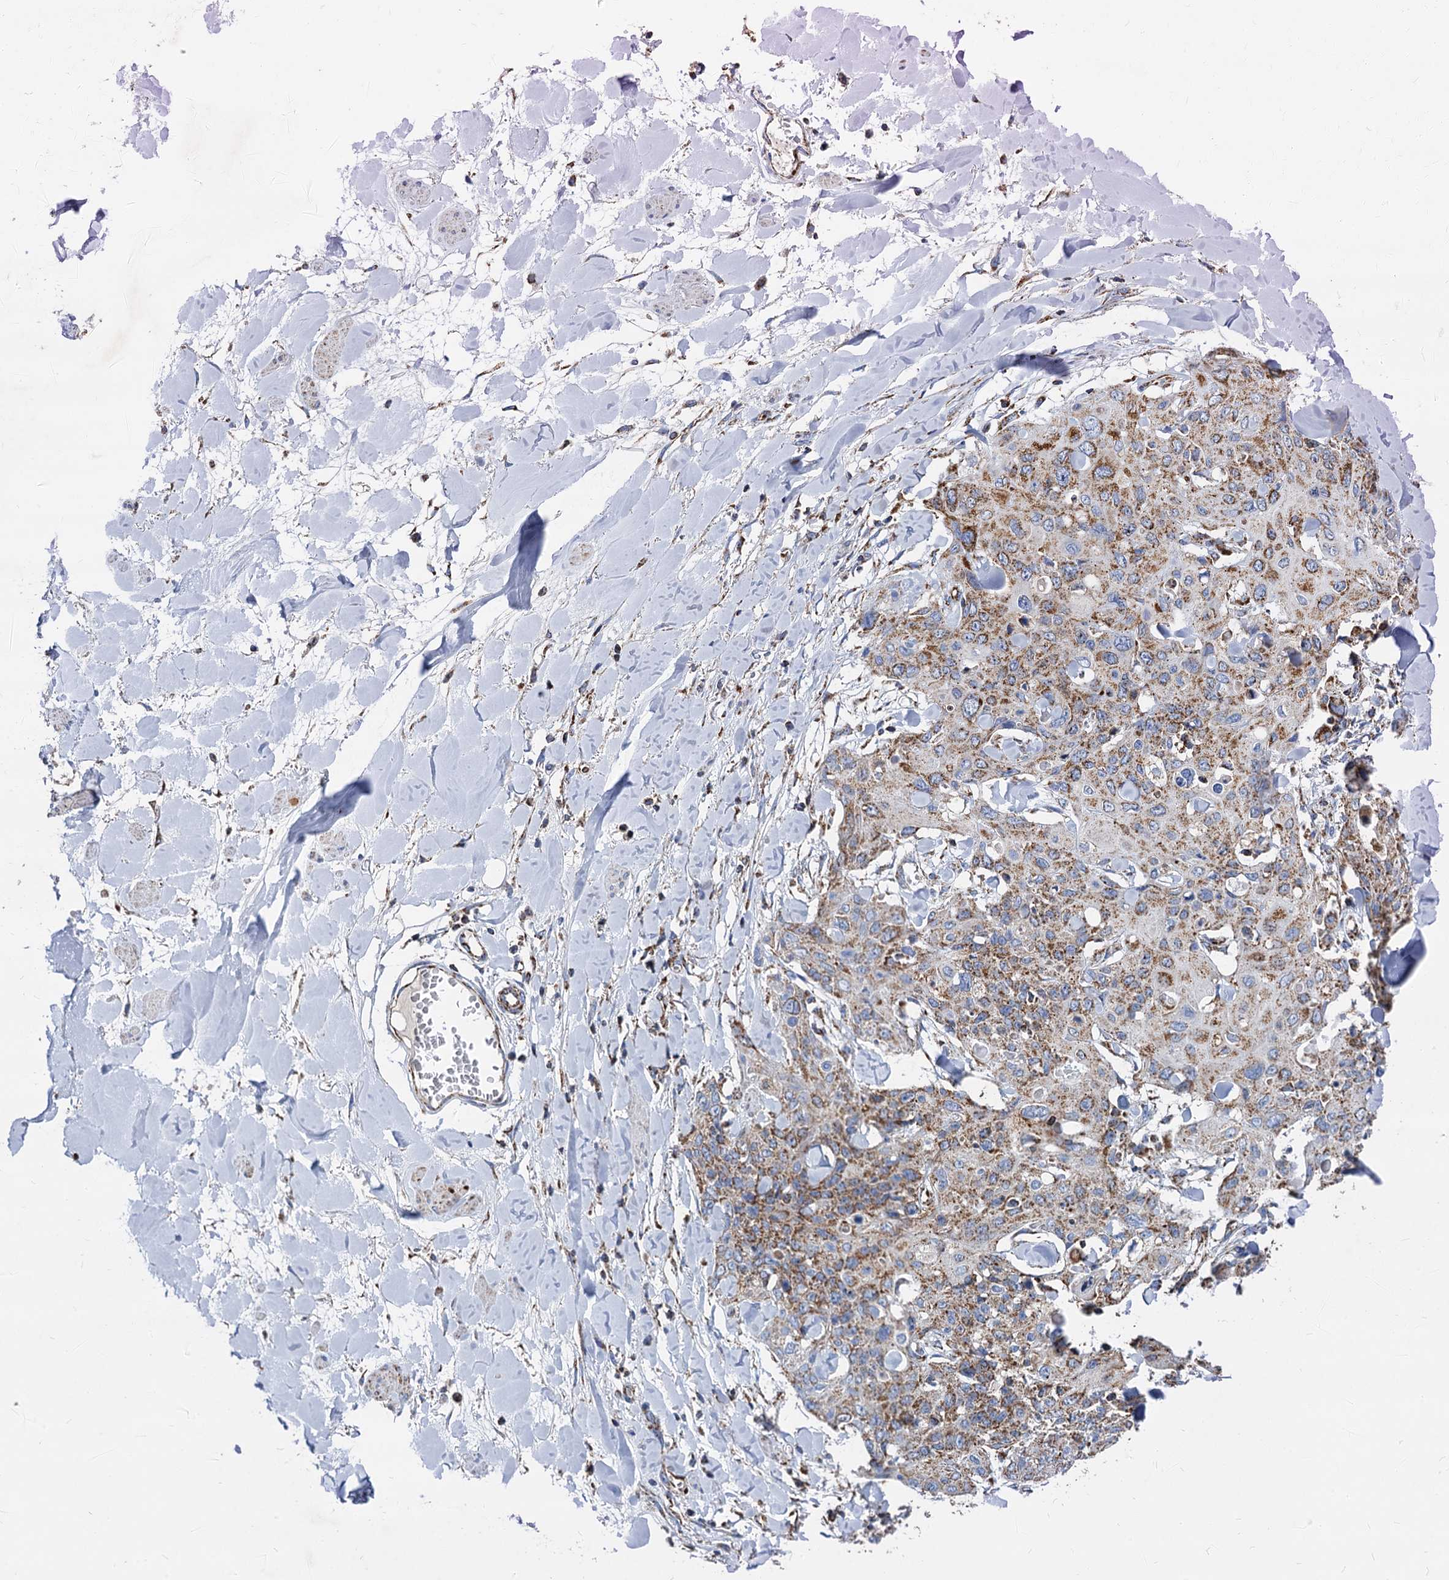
{"staining": {"intensity": "moderate", "quantity": ">75%", "location": "cytoplasmic/membranous"}, "tissue": "skin cancer", "cell_type": "Tumor cells", "image_type": "cancer", "snomed": [{"axis": "morphology", "description": "Squamous cell carcinoma, NOS"}, {"axis": "topography", "description": "Skin"}, {"axis": "topography", "description": "Vulva"}], "caption": "Skin squamous cell carcinoma stained for a protein (brown) displays moderate cytoplasmic/membranous positive positivity in about >75% of tumor cells.", "gene": "TIMM10", "patient": {"sex": "female", "age": 85}}